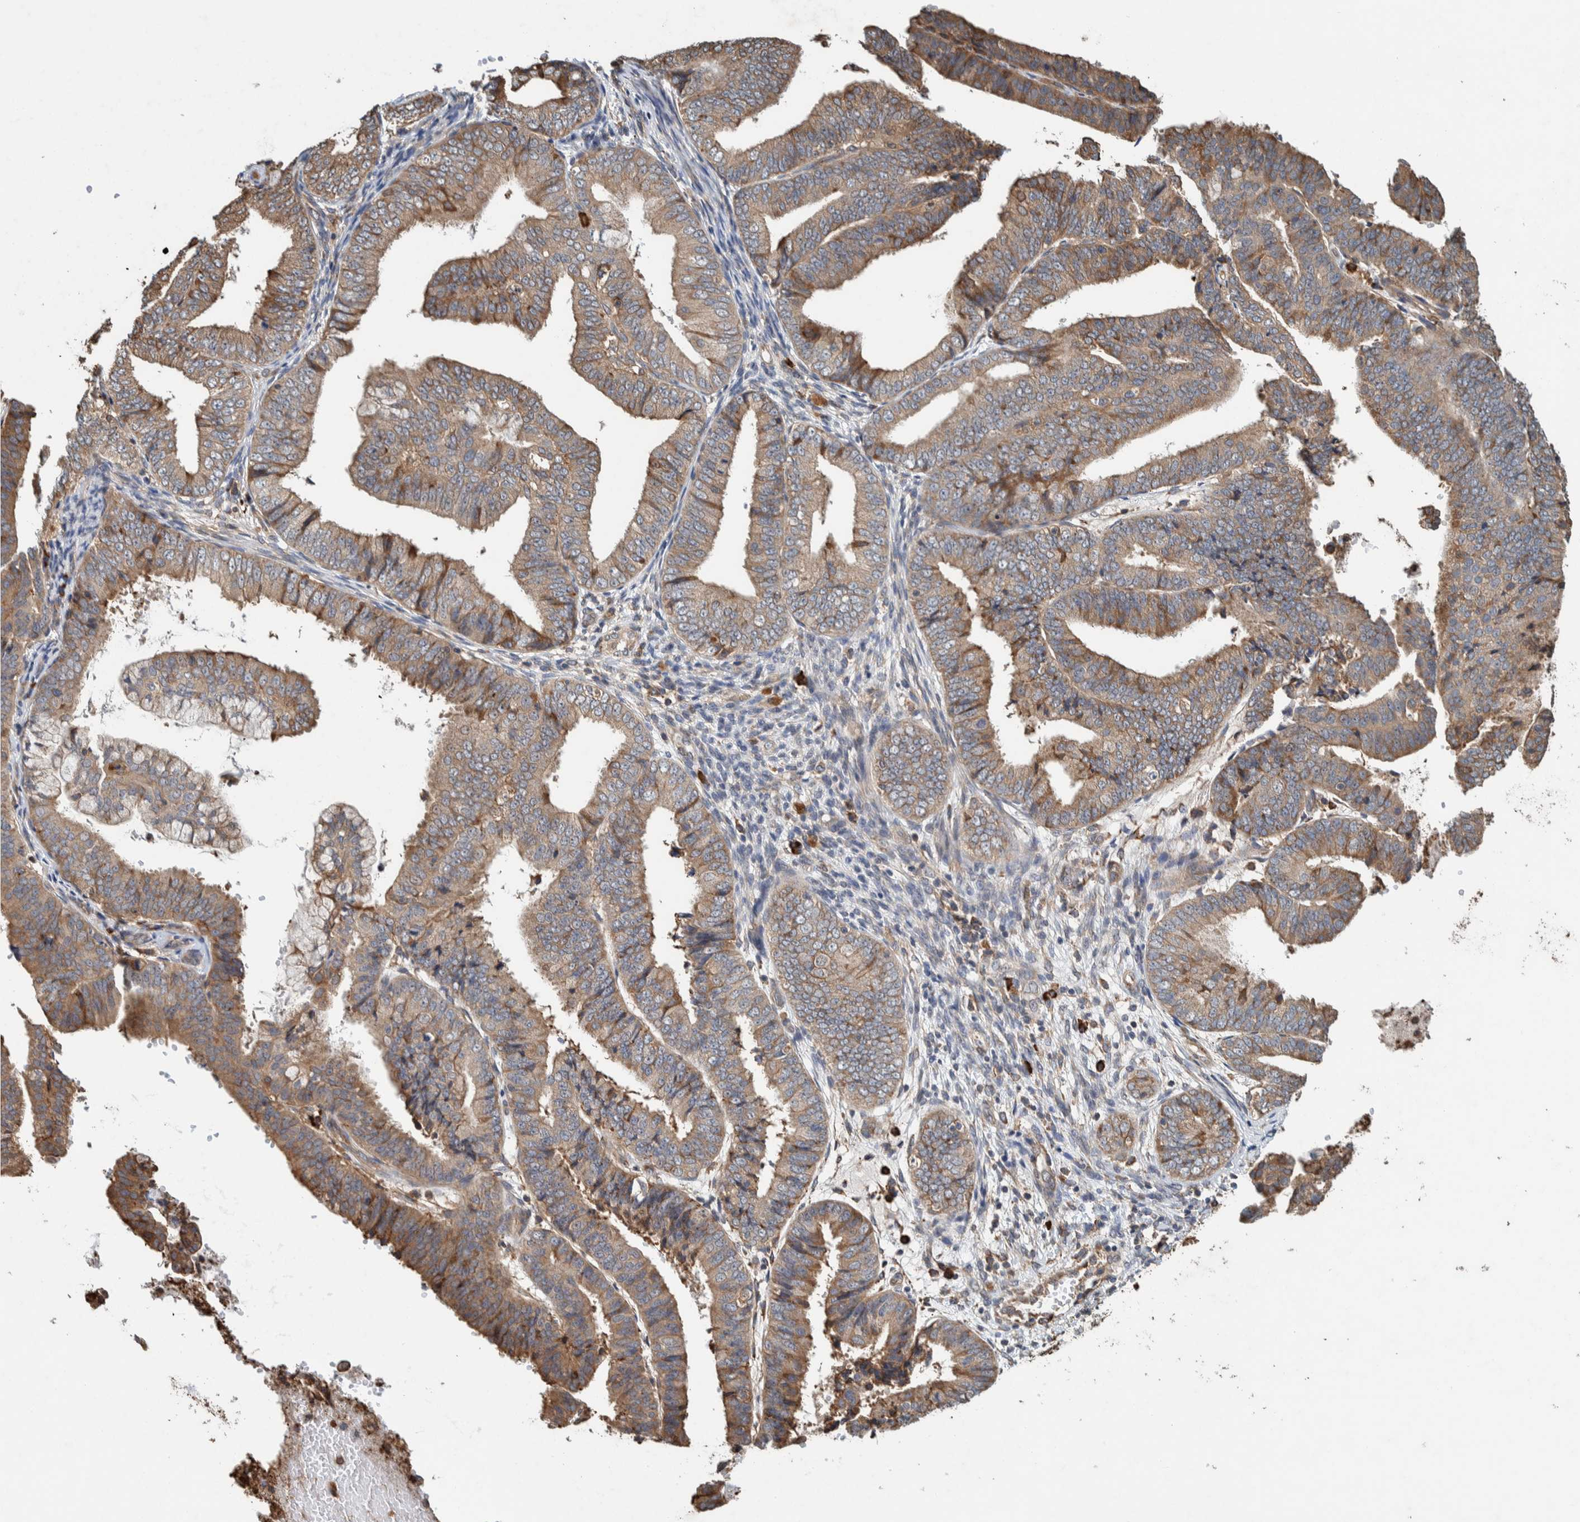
{"staining": {"intensity": "weak", "quantity": ">75%", "location": "cytoplasmic/membranous"}, "tissue": "endometrial cancer", "cell_type": "Tumor cells", "image_type": "cancer", "snomed": [{"axis": "morphology", "description": "Adenocarcinoma, NOS"}, {"axis": "topography", "description": "Endometrium"}], "caption": "IHC image of neoplastic tissue: adenocarcinoma (endometrial) stained using immunohistochemistry (IHC) shows low levels of weak protein expression localized specifically in the cytoplasmic/membranous of tumor cells, appearing as a cytoplasmic/membranous brown color.", "gene": "PLA2G3", "patient": {"sex": "female", "age": 63}}